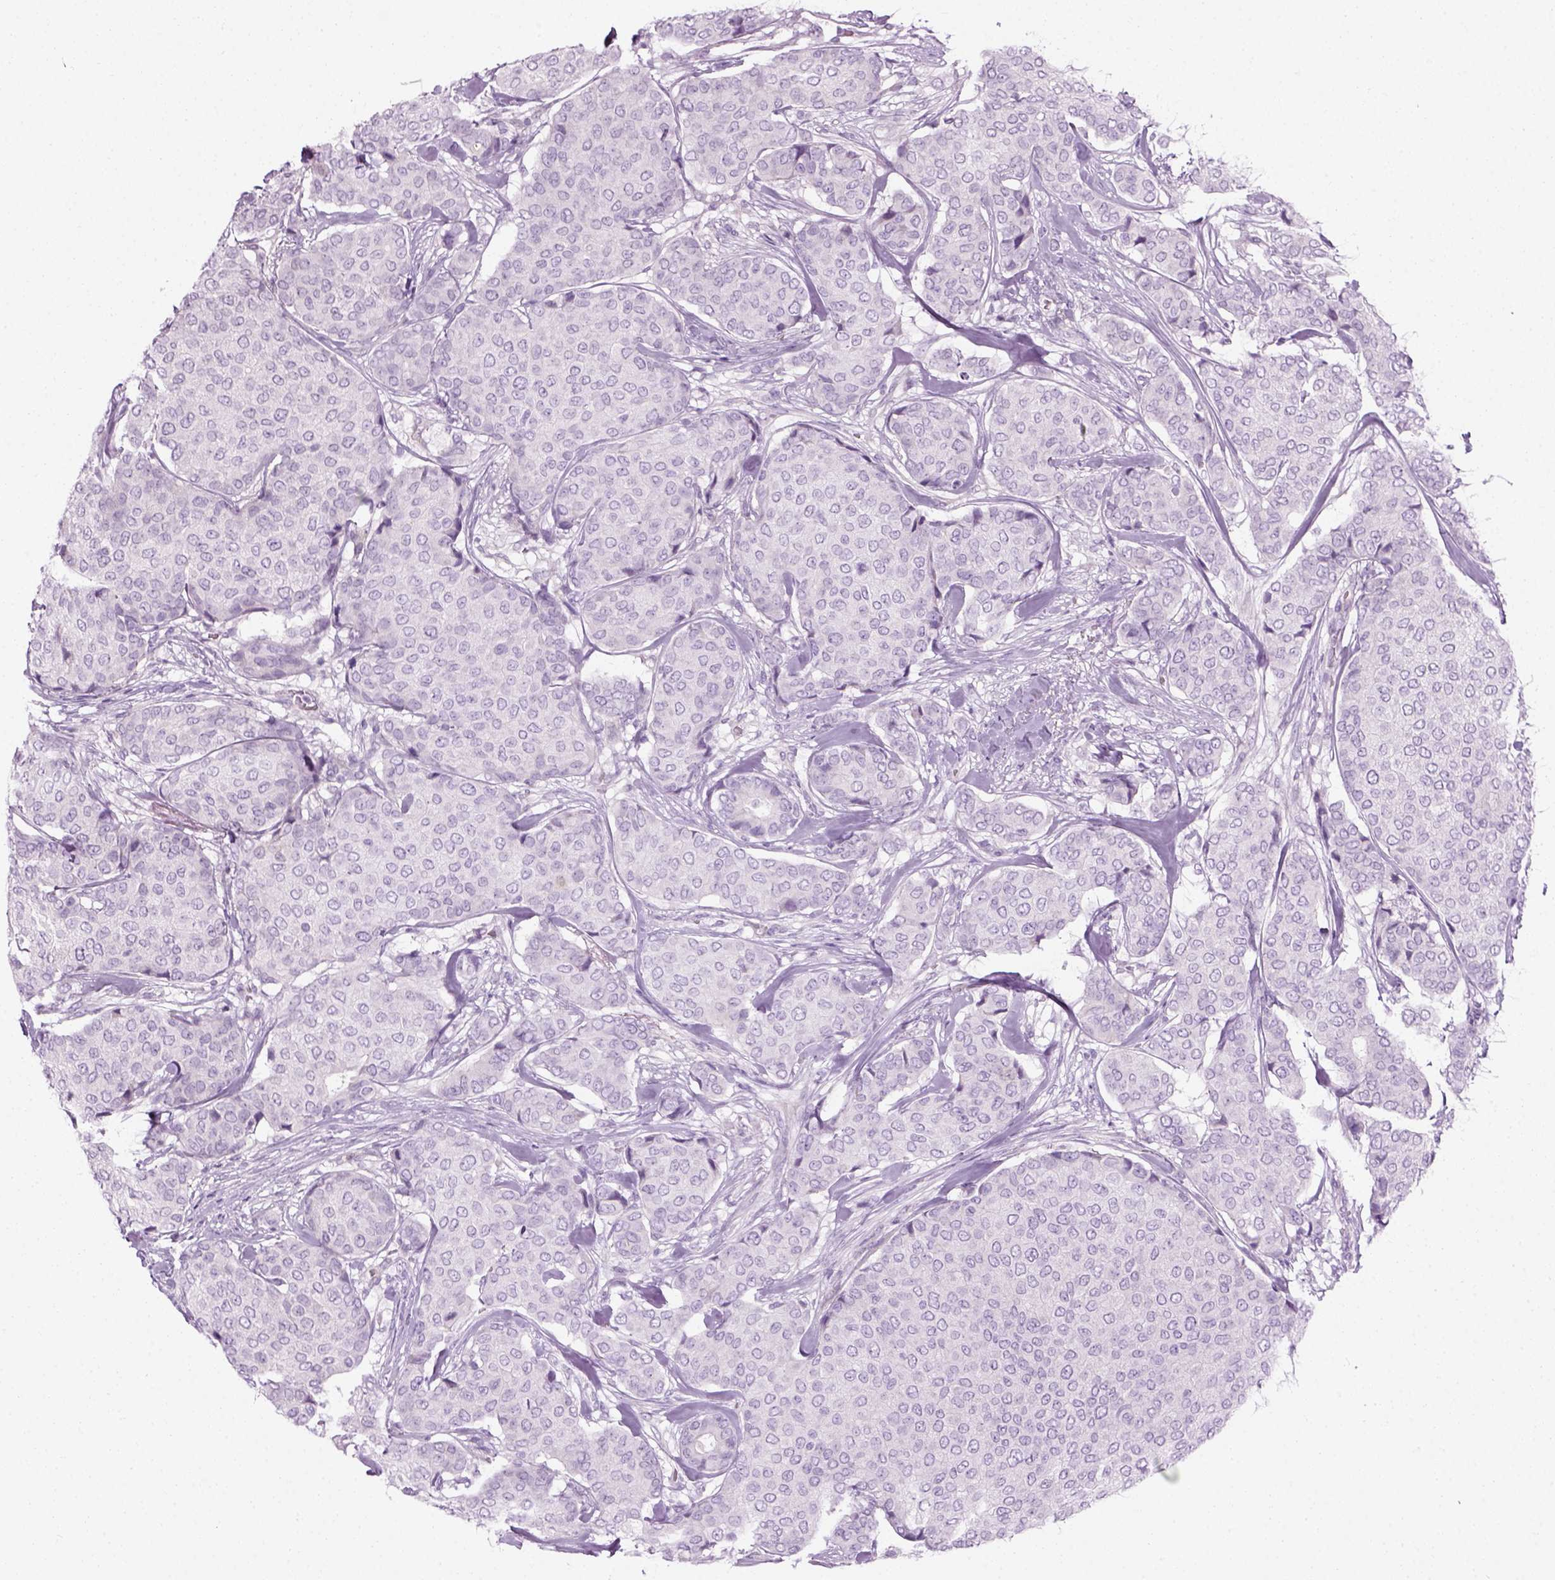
{"staining": {"intensity": "negative", "quantity": "none", "location": "none"}, "tissue": "breast cancer", "cell_type": "Tumor cells", "image_type": "cancer", "snomed": [{"axis": "morphology", "description": "Duct carcinoma"}, {"axis": "topography", "description": "Breast"}], "caption": "The micrograph exhibits no staining of tumor cells in breast cancer.", "gene": "CIBAR2", "patient": {"sex": "female", "age": 75}}